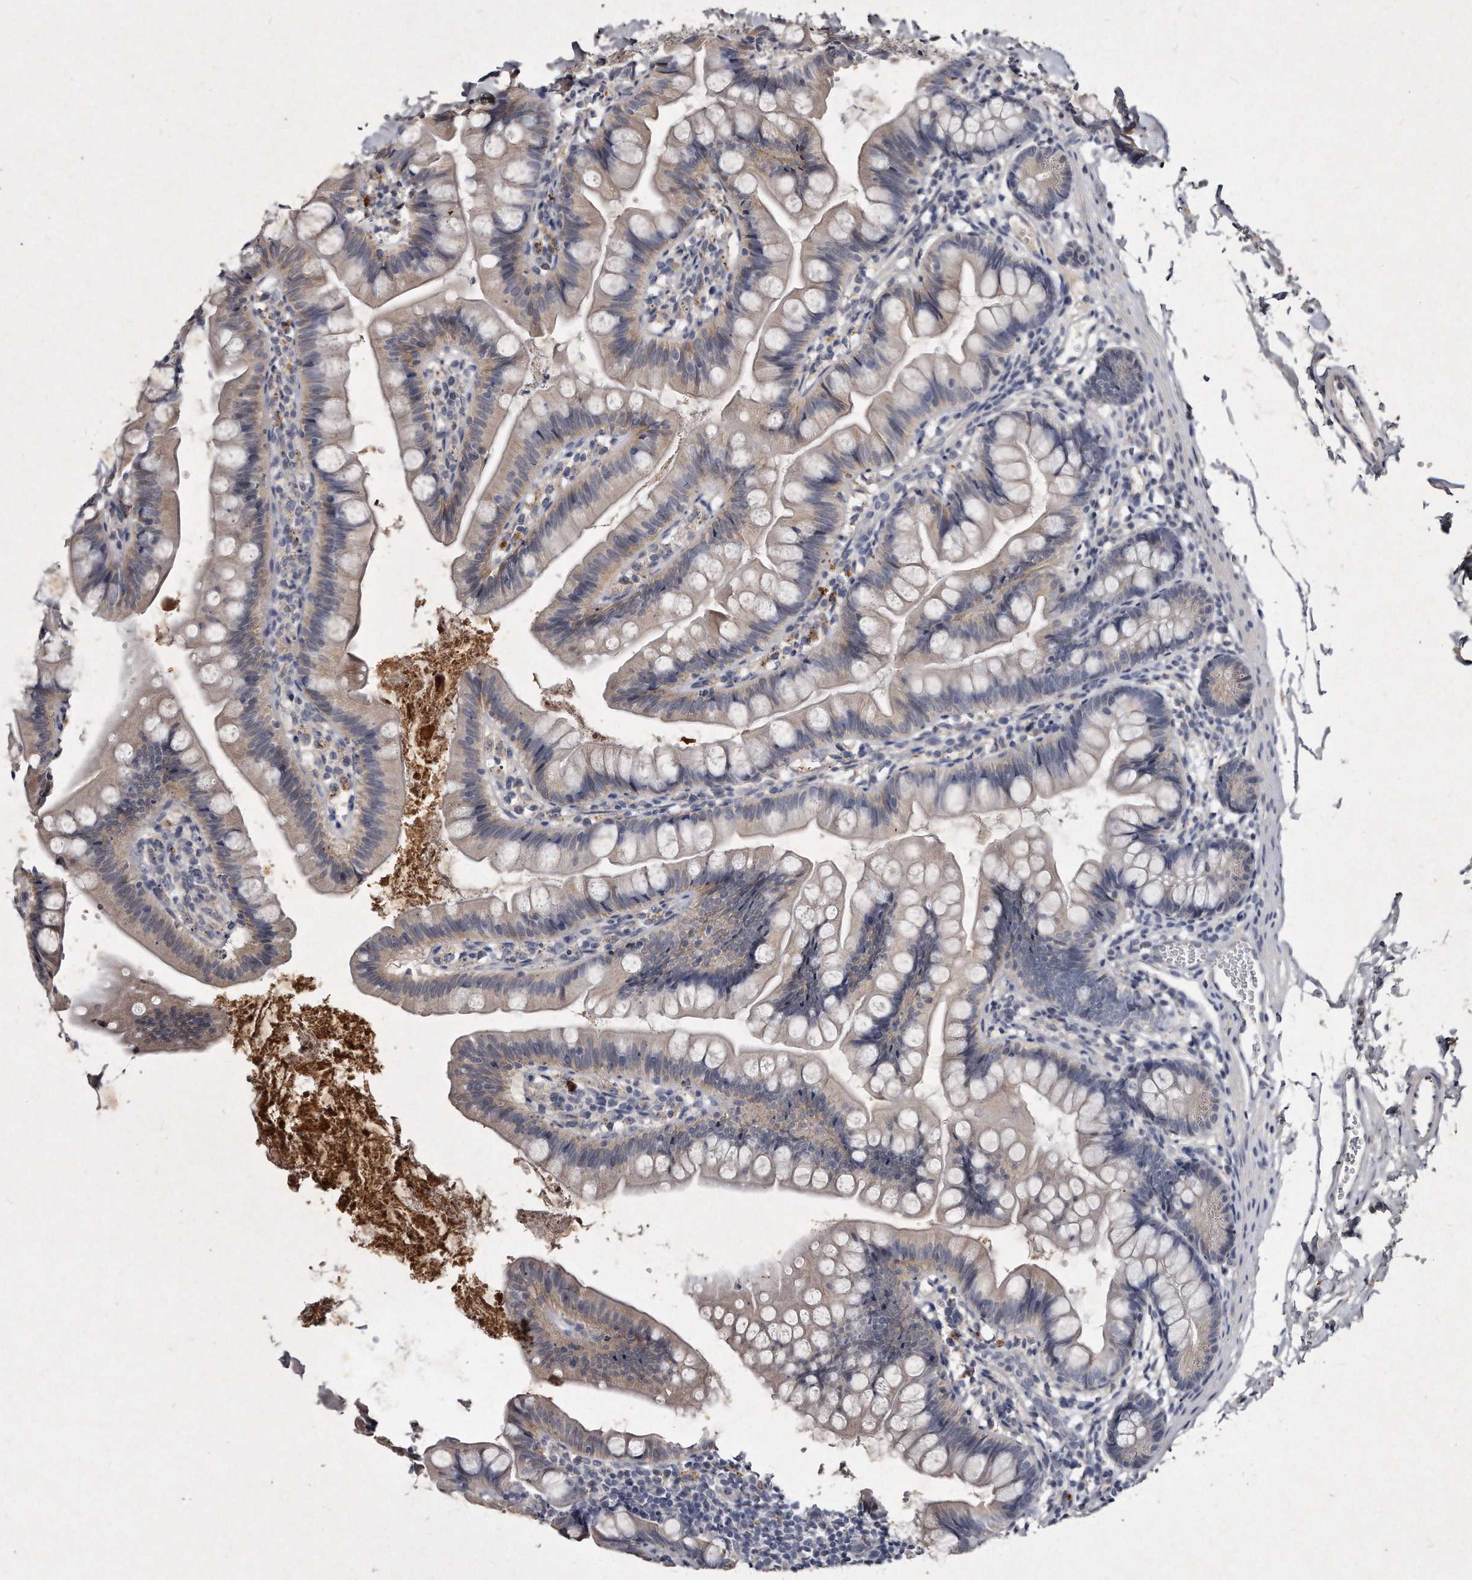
{"staining": {"intensity": "weak", "quantity": "<25%", "location": "cytoplasmic/membranous"}, "tissue": "small intestine", "cell_type": "Glandular cells", "image_type": "normal", "snomed": [{"axis": "morphology", "description": "Normal tissue, NOS"}, {"axis": "topography", "description": "Small intestine"}], "caption": "High magnification brightfield microscopy of normal small intestine stained with DAB (3,3'-diaminobenzidine) (brown) and counterstained with hematoxylin (blue): glandular cells show no significant expression. Brightfield microscopy of IHC stained with DAB (3,3'-diaminobenzidine) (brown) and hematoxylin (blue), captured at high magnification.", "gene": "KLHDC3", "patient": {"sex": "male", "age": 7}}